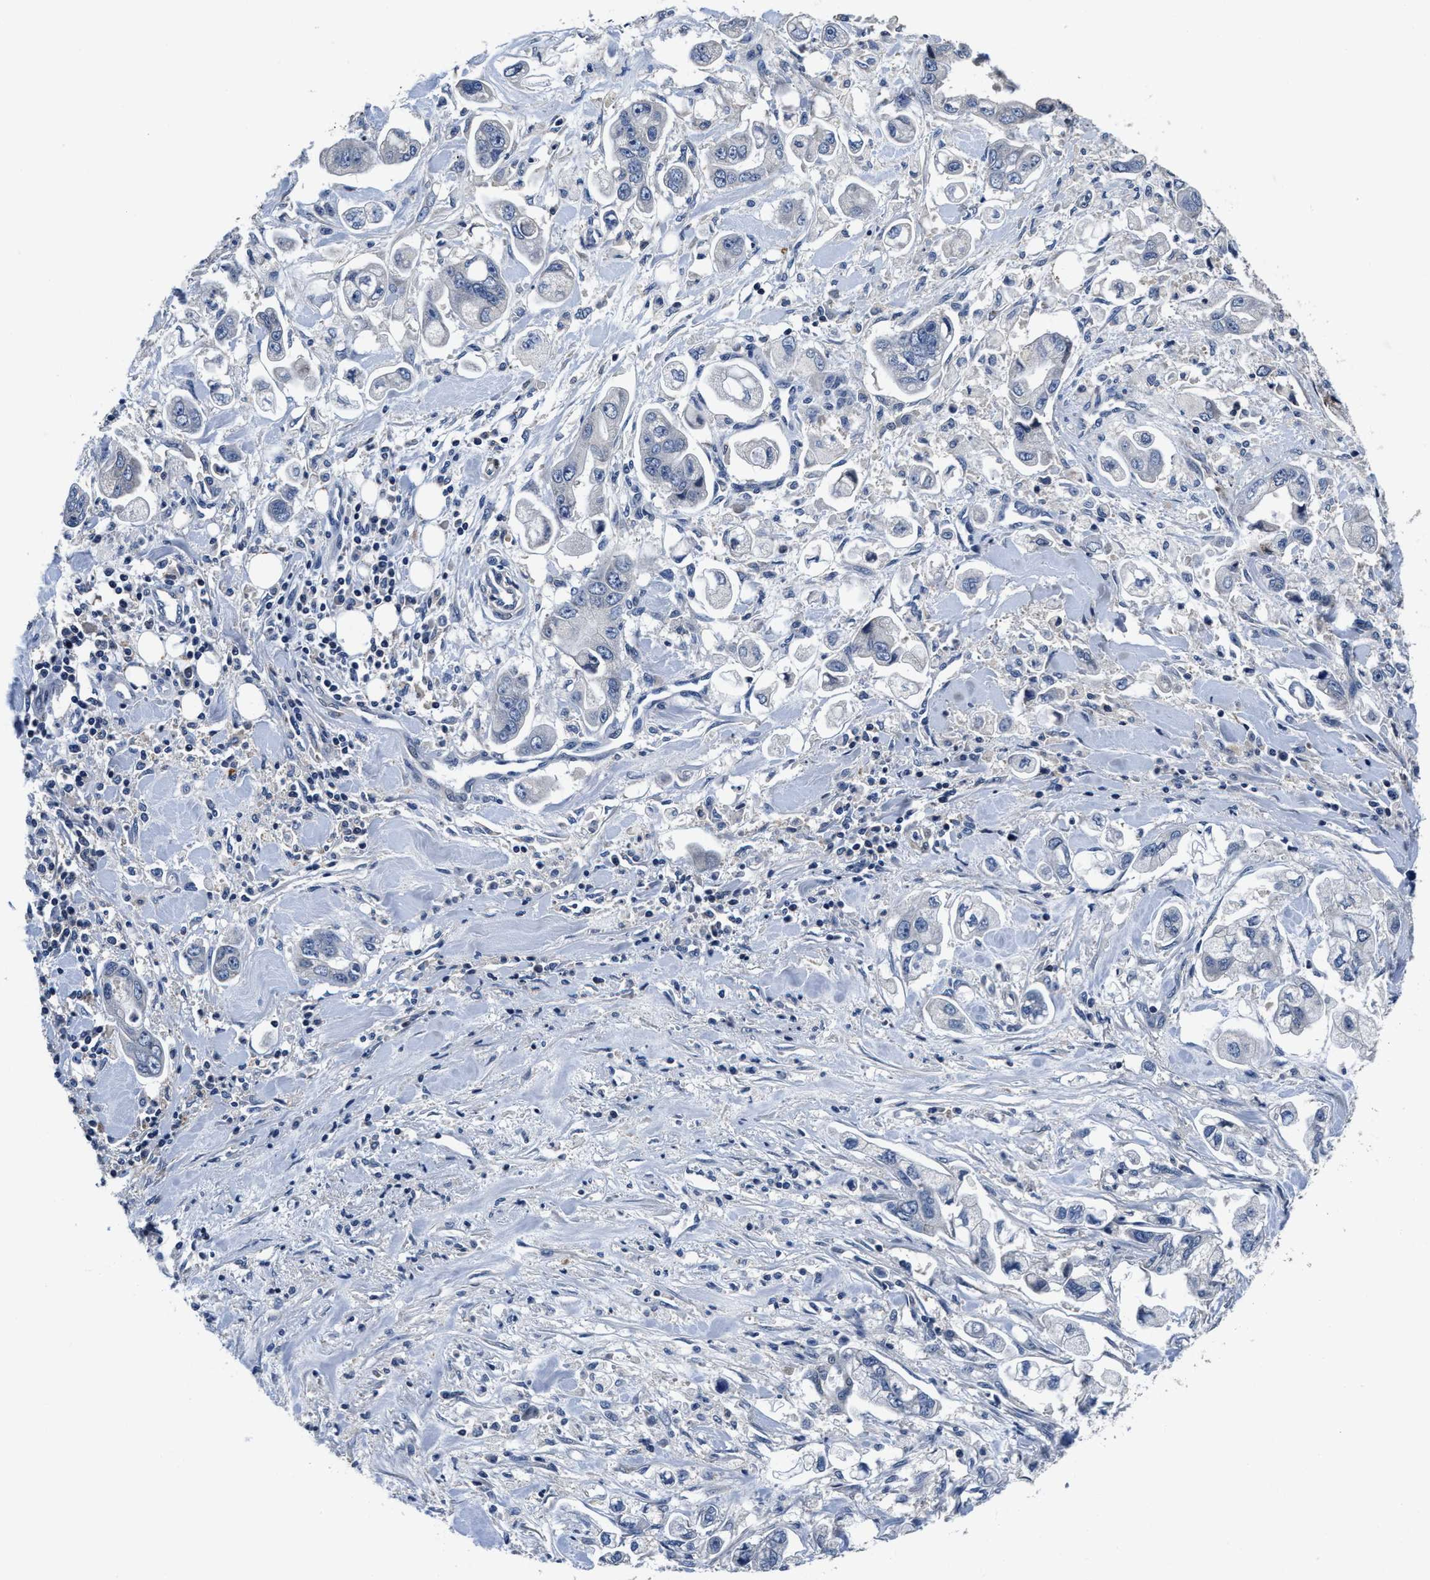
{"staining": {"intensity": "negative", "quantity": "none", "location": "none"}, "tissue": "stomach cancer", "cell_type": "Tumor cells", "image_type": "cancer", "snomed": [{"axis": "morphology", "description": "Normal tissue, NOS"}, {"axis": "morphology", "description": "Adenocarcinoma, NOS"}, {"axis": "topography", "description": "Stomach"}], "caption": "This is a micrograph of immunohistochemistry (IHC) staining of adenocarcinoma (stomach), which shows no expression in tumor cells.", "gene": "ANKIB1", "patient": {"sex": "male", "age": 62}}